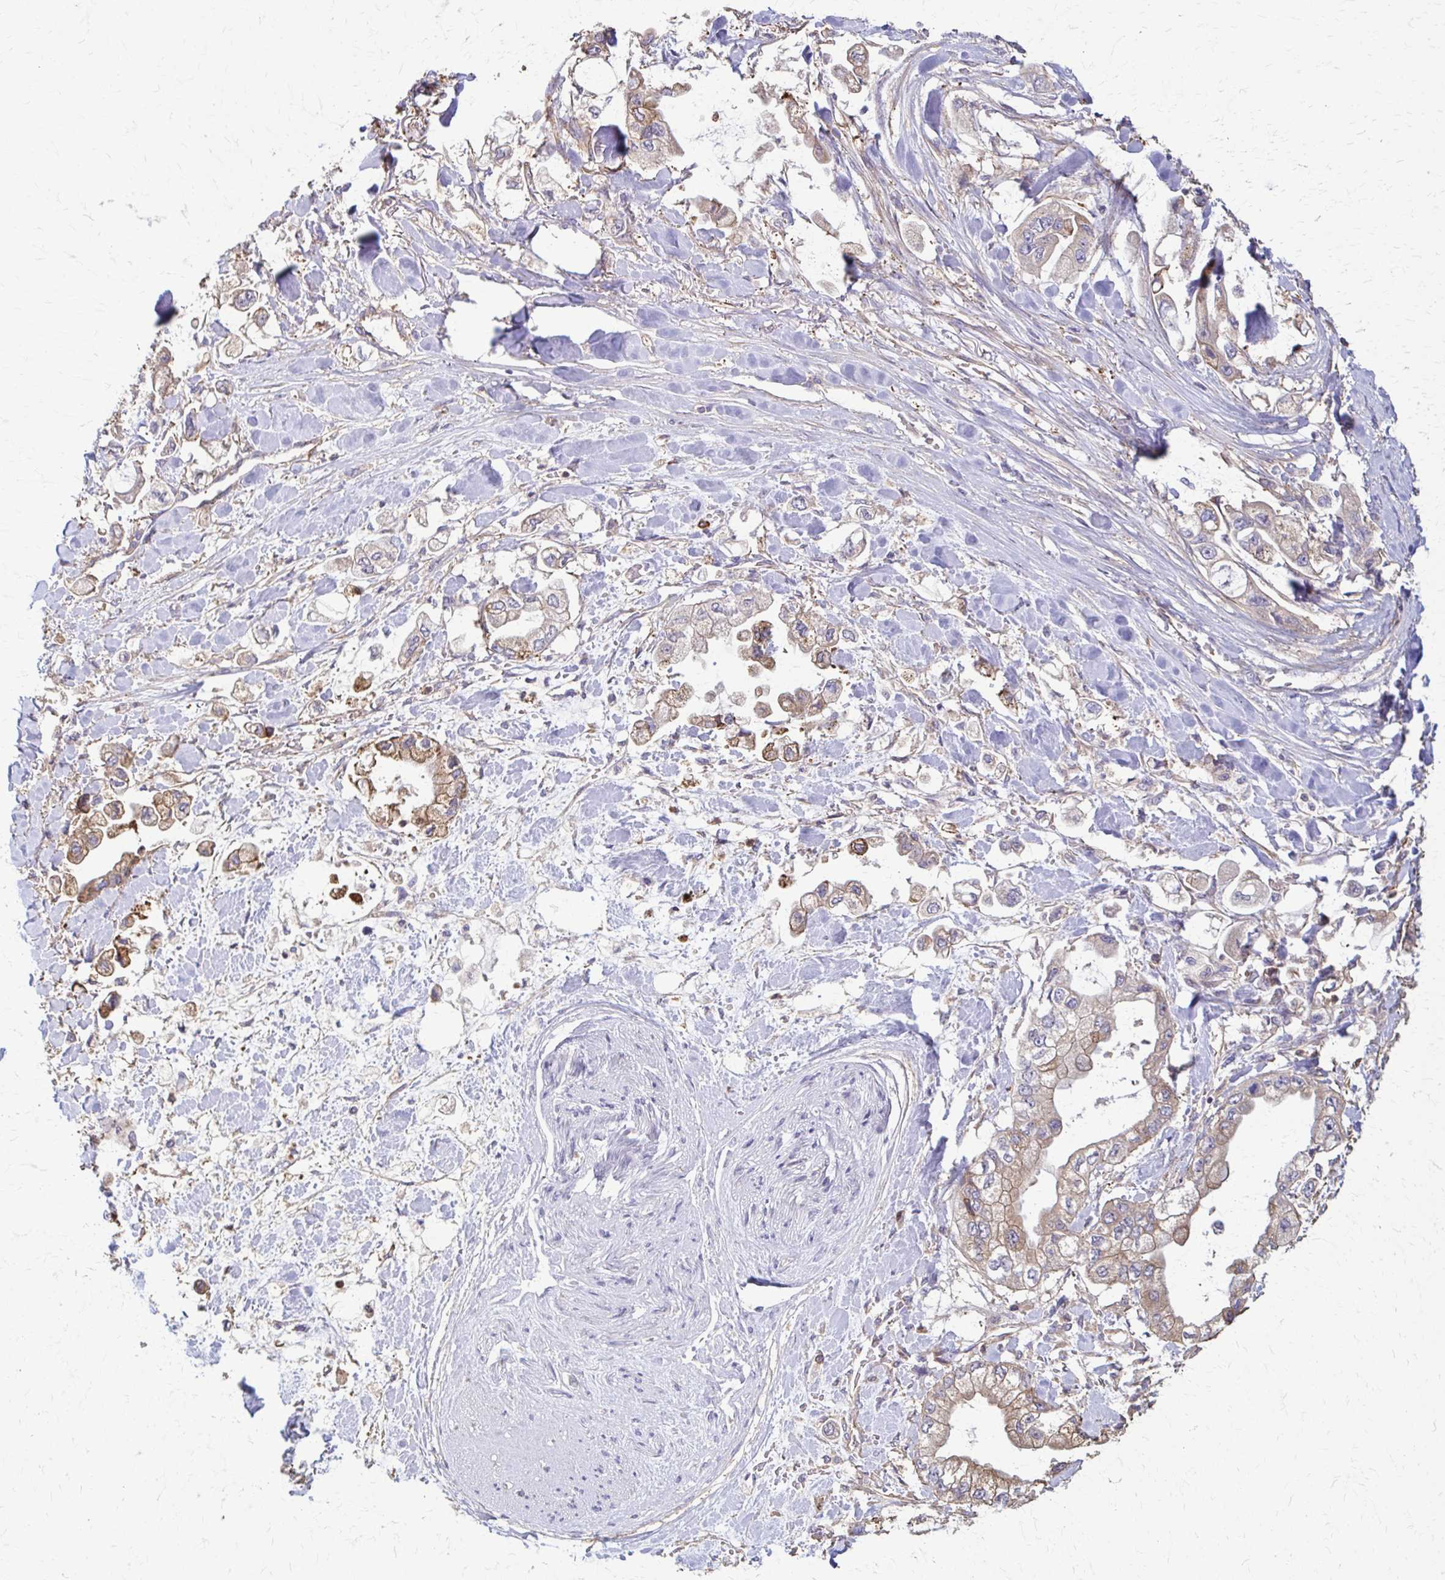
{"staining": {"intensity": "weak", "quantity": "25%-75%", "location": "cytoplasmic/membranous"}, "tissue": "stomach cancer", "cell_type": "Tumor cells", "image_type": "cancer", "snomed": [{"axis": "morphology", "description": "Adenocarcinoma, NOS"}, {"axis": "topography", "description": "Stomach"}], "caption": "Adenocarcinoma (stomach) stained with DAB (3,3'-diaminobenzidine) immunohistochemistry (IHC) reveals low levels of weak cytoplasmic/membranous positivity in approximately 25%-75% of tumor cells. (DAB IHC, brown staining for protein, blue staining for nuclei).", "gene": "DSP", "patient": {"sex": "male", "age": 62}}